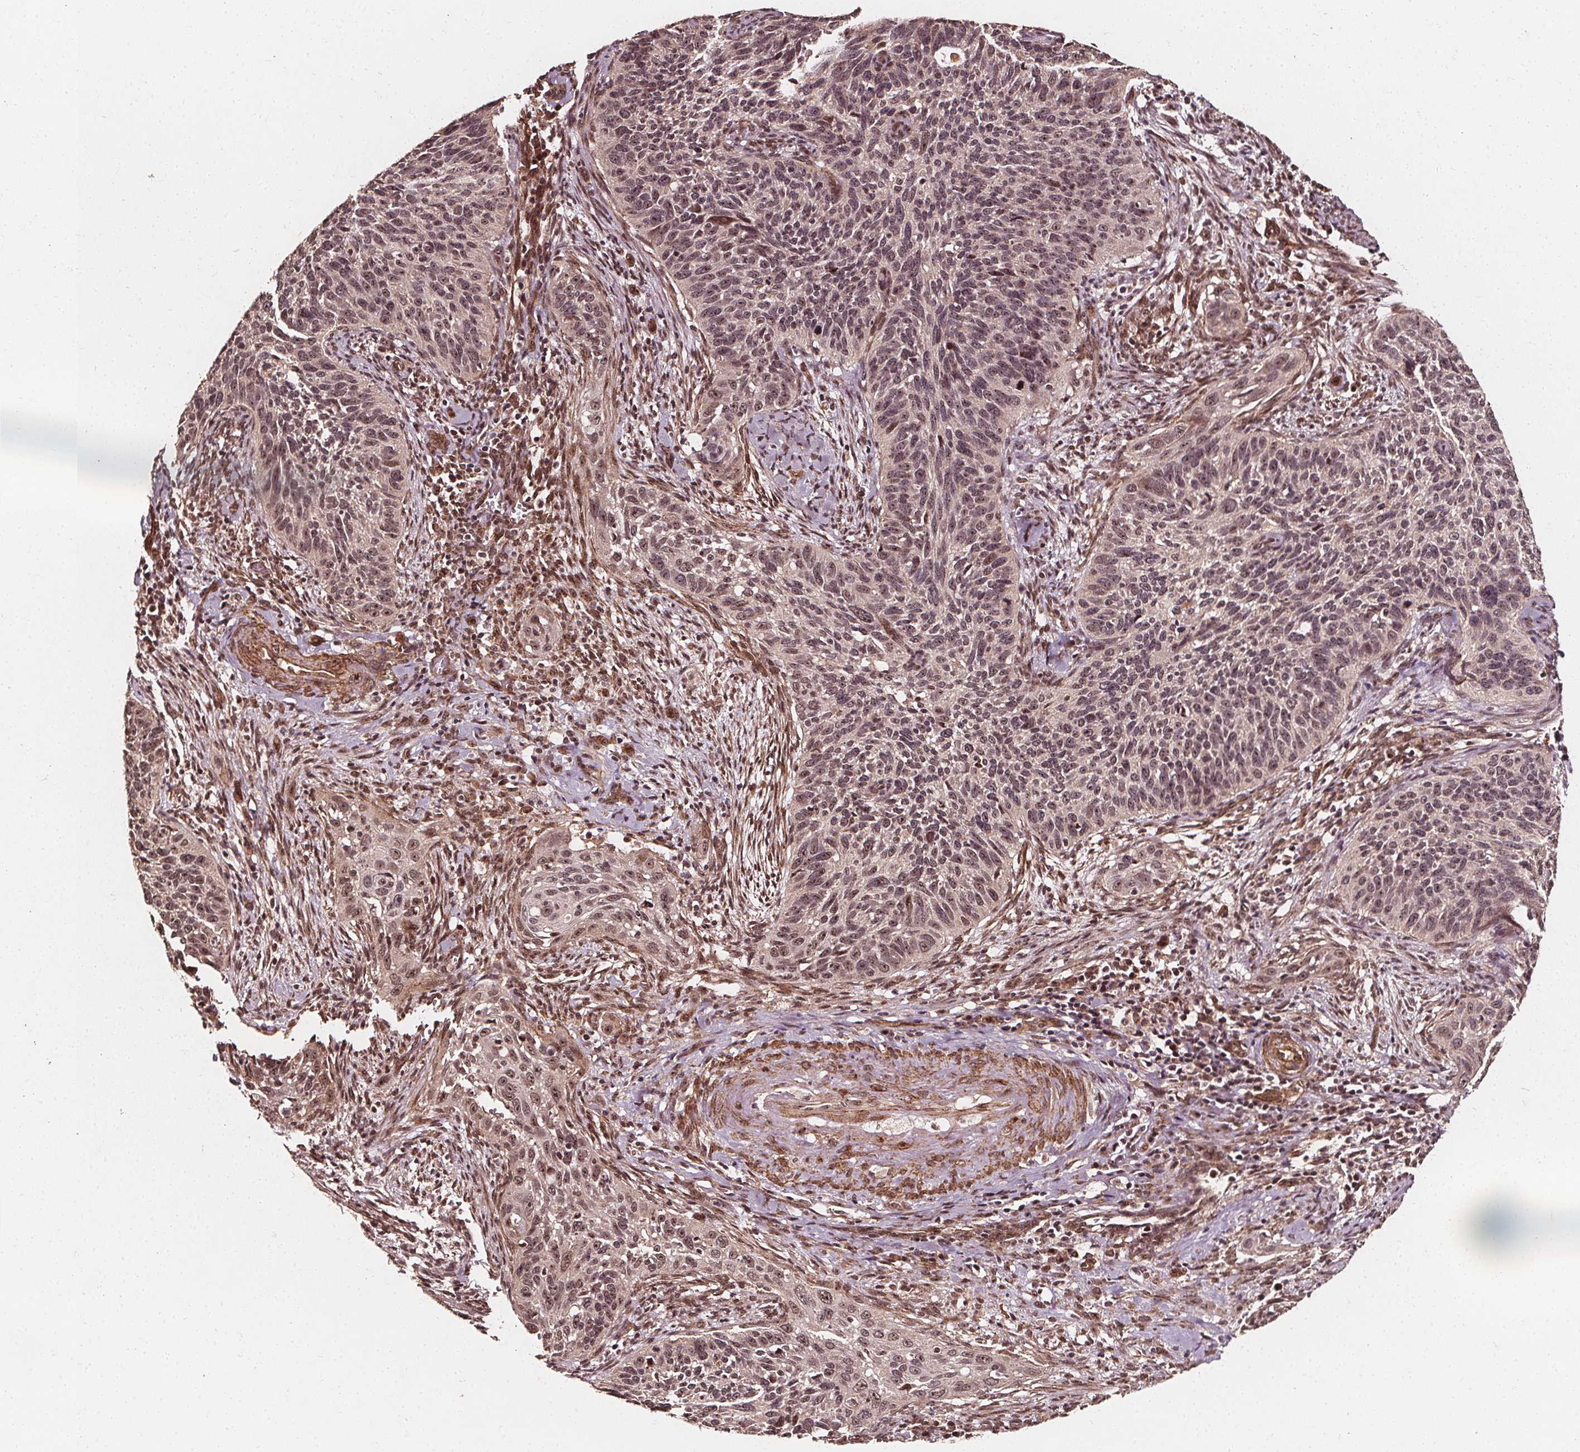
{"staining": {"intensity": "weak", "quantity": ">75%", "location": "nuclear"}, "tissue": "cervical cancer", "cell_type": "Tumor cells", "image_type": "cancer", "snomed": [{"axis": "morphology", "description": "Squamous cell carcinoma, NOS"}, {"axis": "topography", "description": "Cervix"}], "caption": "A micrograph of human squamous cell carcinoma (cervical) stained for a protein displays weak nuclear brown staining in tumor cells.", "gene": "EXOSC9", "patient": {"sex": "female", "age": 51}}